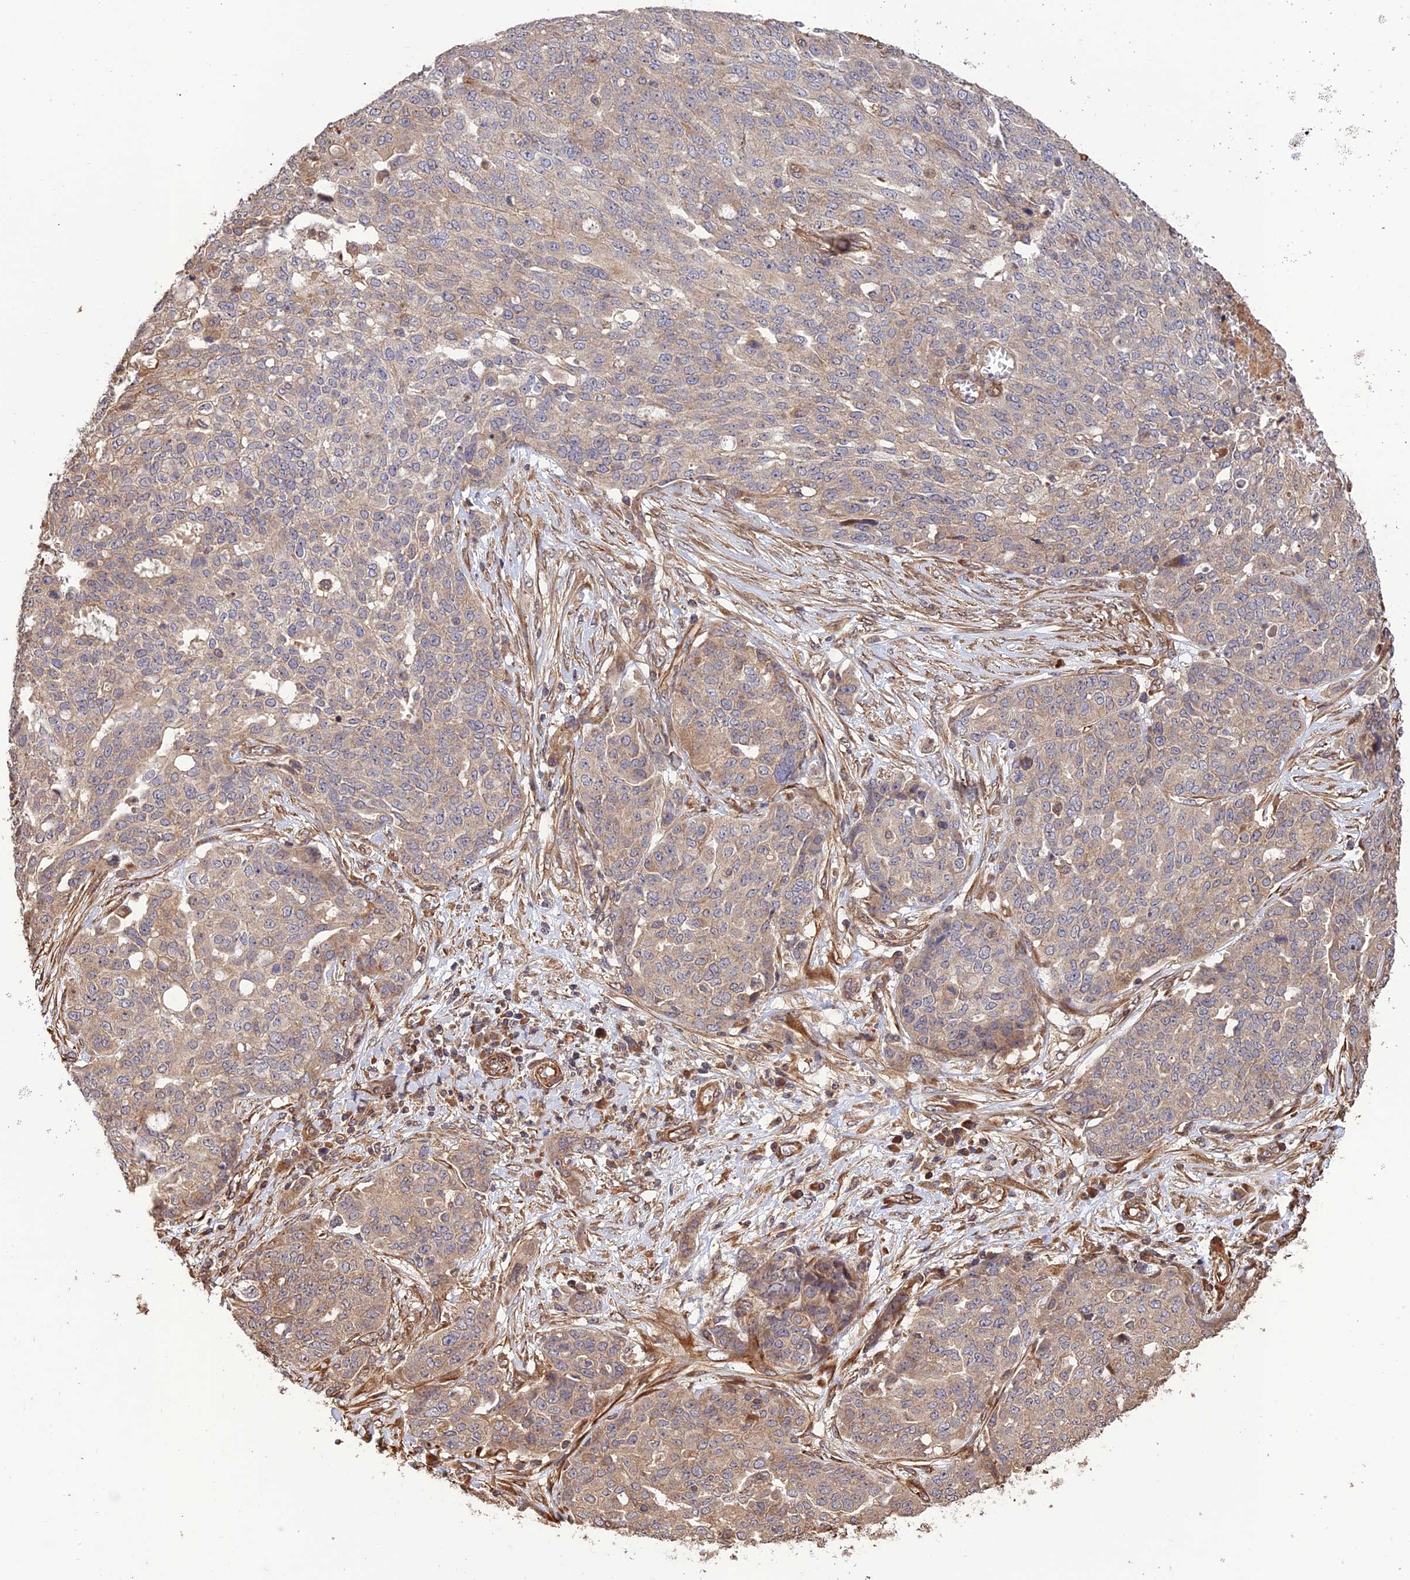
{"staining": {"intensity": "weak", "quantity": "25%-75%", "location": "cytoplasmic/membranous"}, "tissue": "ovarian cancer", "cell_type": "Tumor cells", "image_type": "cancer", "snomed": [{"axis": "morphology", "description": "Cystadenocarcinoma, serous, NOS"}, {"axis": "topography", "description": "Soft tissue"}, {"axis": "topography", "description": "Ovary"}], "caption": "About 25%-75% of tumor cells in serous cystadenocarcinoma (ovarian) reveal weak cytoplasmic/membranous protein positivity as visualized by brown immunohistochemical staining.", "gene": "CREBL2", "patient": {"sex": "female", "age": 57}}